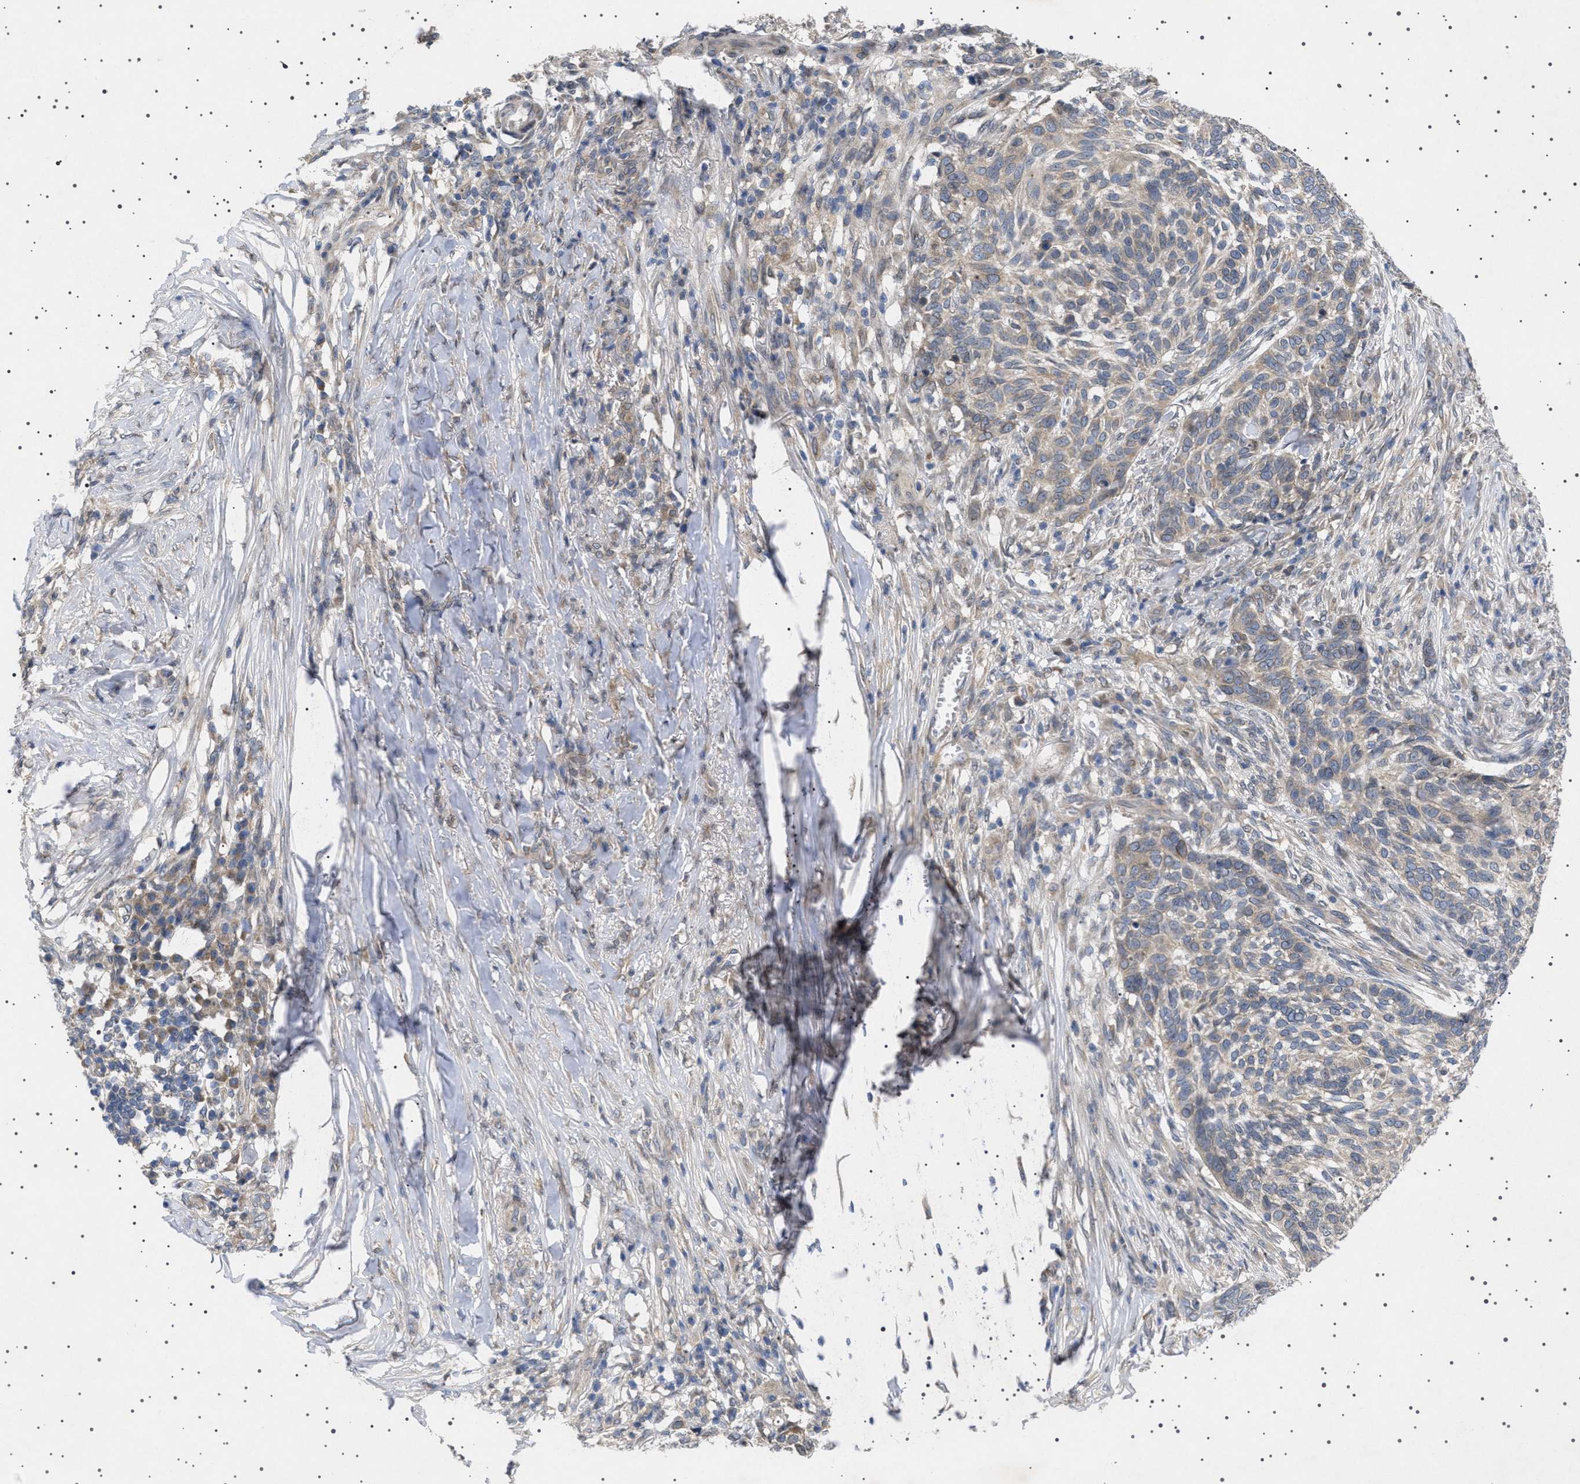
{"staining": {"intensity": "weak", "quantity": "25%-75%", "location": "cytoplasmic/membranous"}, "tissue": "skin cancer", "cell_type": "Tumor cells", "image_type": "cancer", "snomed": [{"axis": "morphology", "description": "Basal cell carcinoma"}, {"axis": "topography", "description": "Skin"}], "caption": "Skin cancer stained for a protein exhibits weak cytoplasmic/membranous positivity in tumor cells.", "gene": "NUP93", "patient": {"sex": "male", "age": 85}}